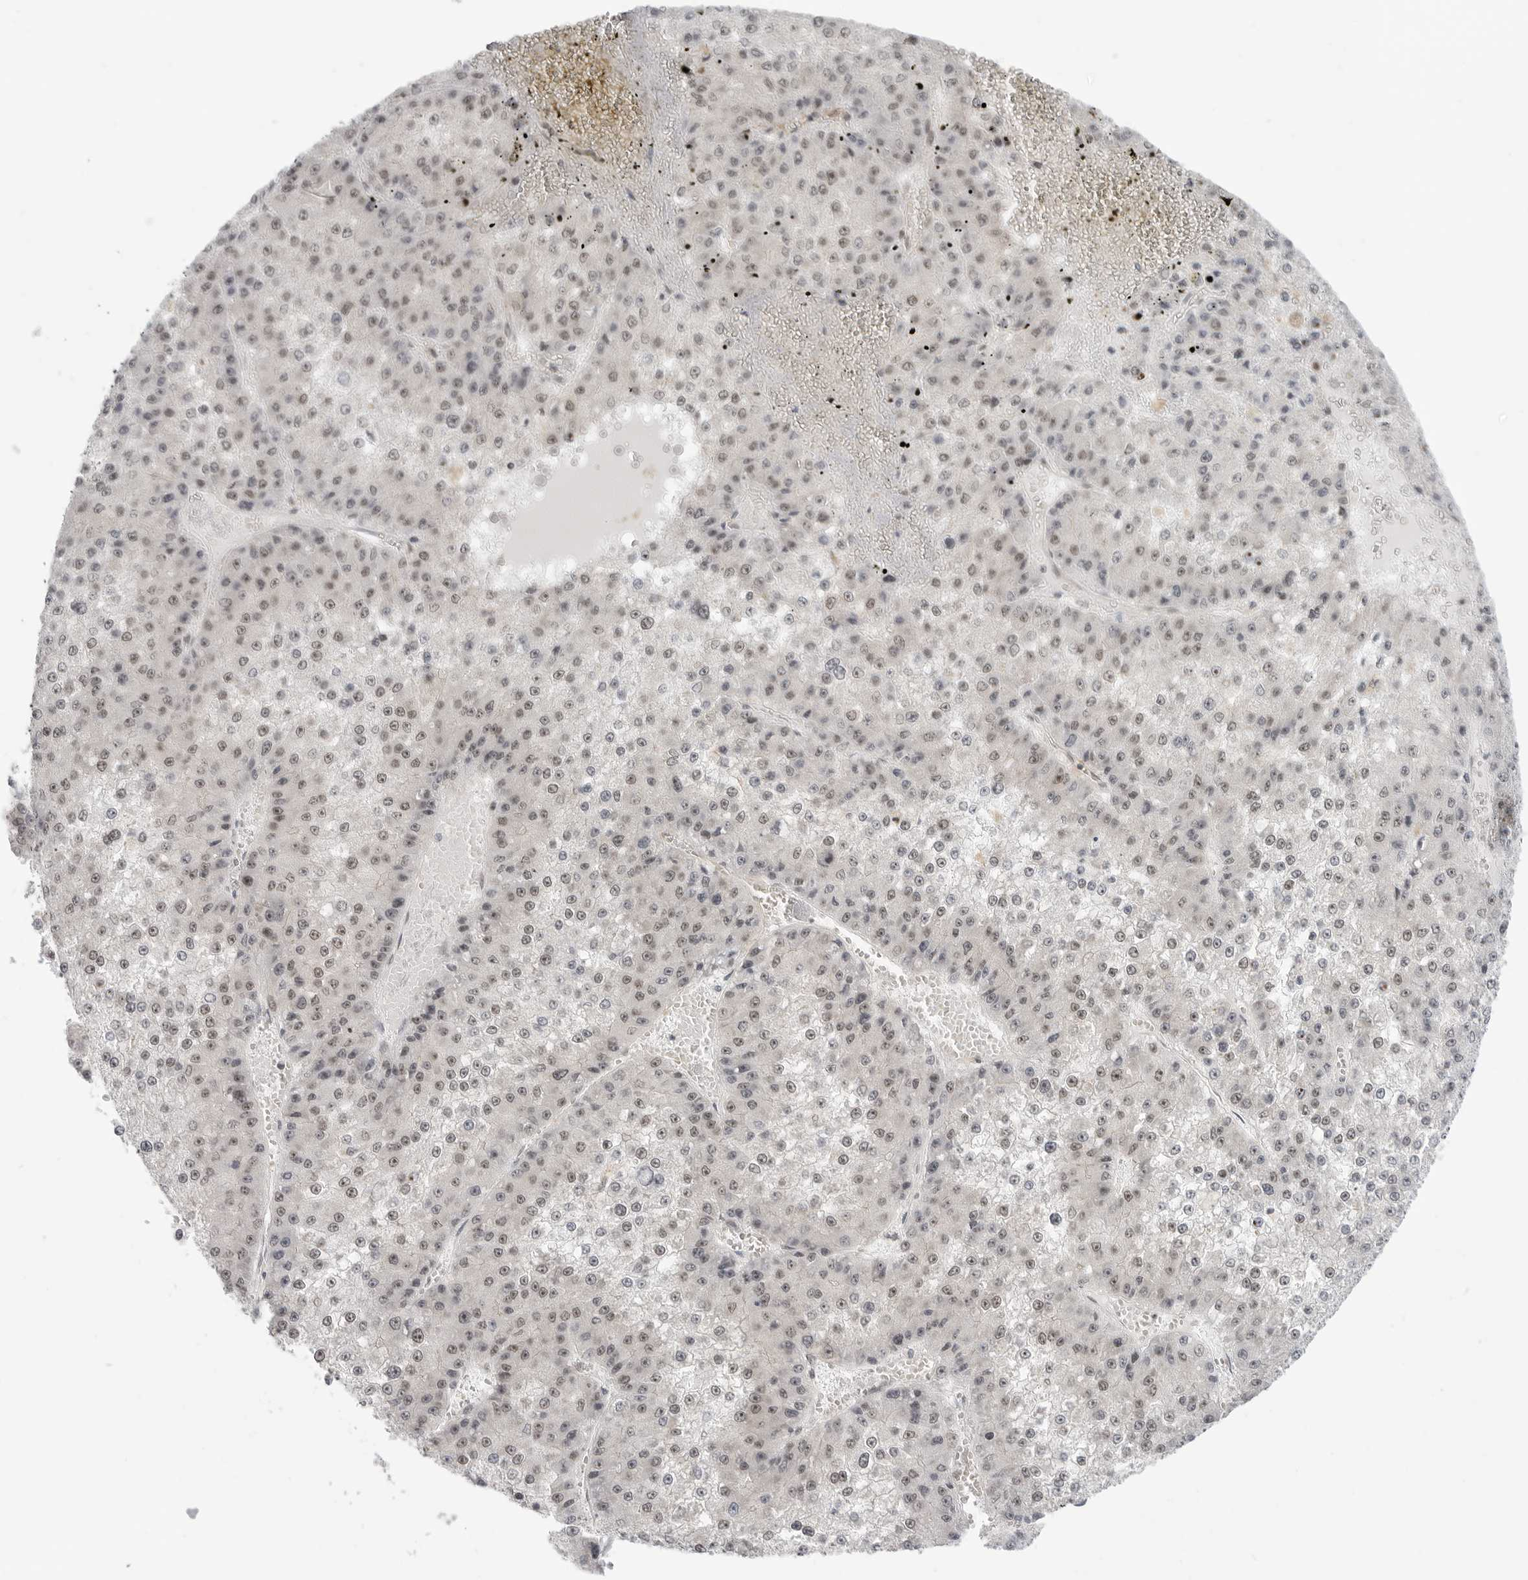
{"staining": {"intensity": "weak", "quantity": "25%-75%", "location": "nuclear"}, "tissue": "liver cancer", "cell_type": "Tumor cells", "image_type": "cancer", "snomed": [{"axis": "morphology", "description": "Carcinoma, Hepatocellular, NOS"}, {"axis": "topography", "description": "Liver"}], "caption": "Protein expression analysis of human hepatocellular carcinoma (liver) reveals weak nuclear staining in about 25%-75% of tumor cells.", "gene": "CEP295NL", "patient": {"sex": "female", "age": 73}}